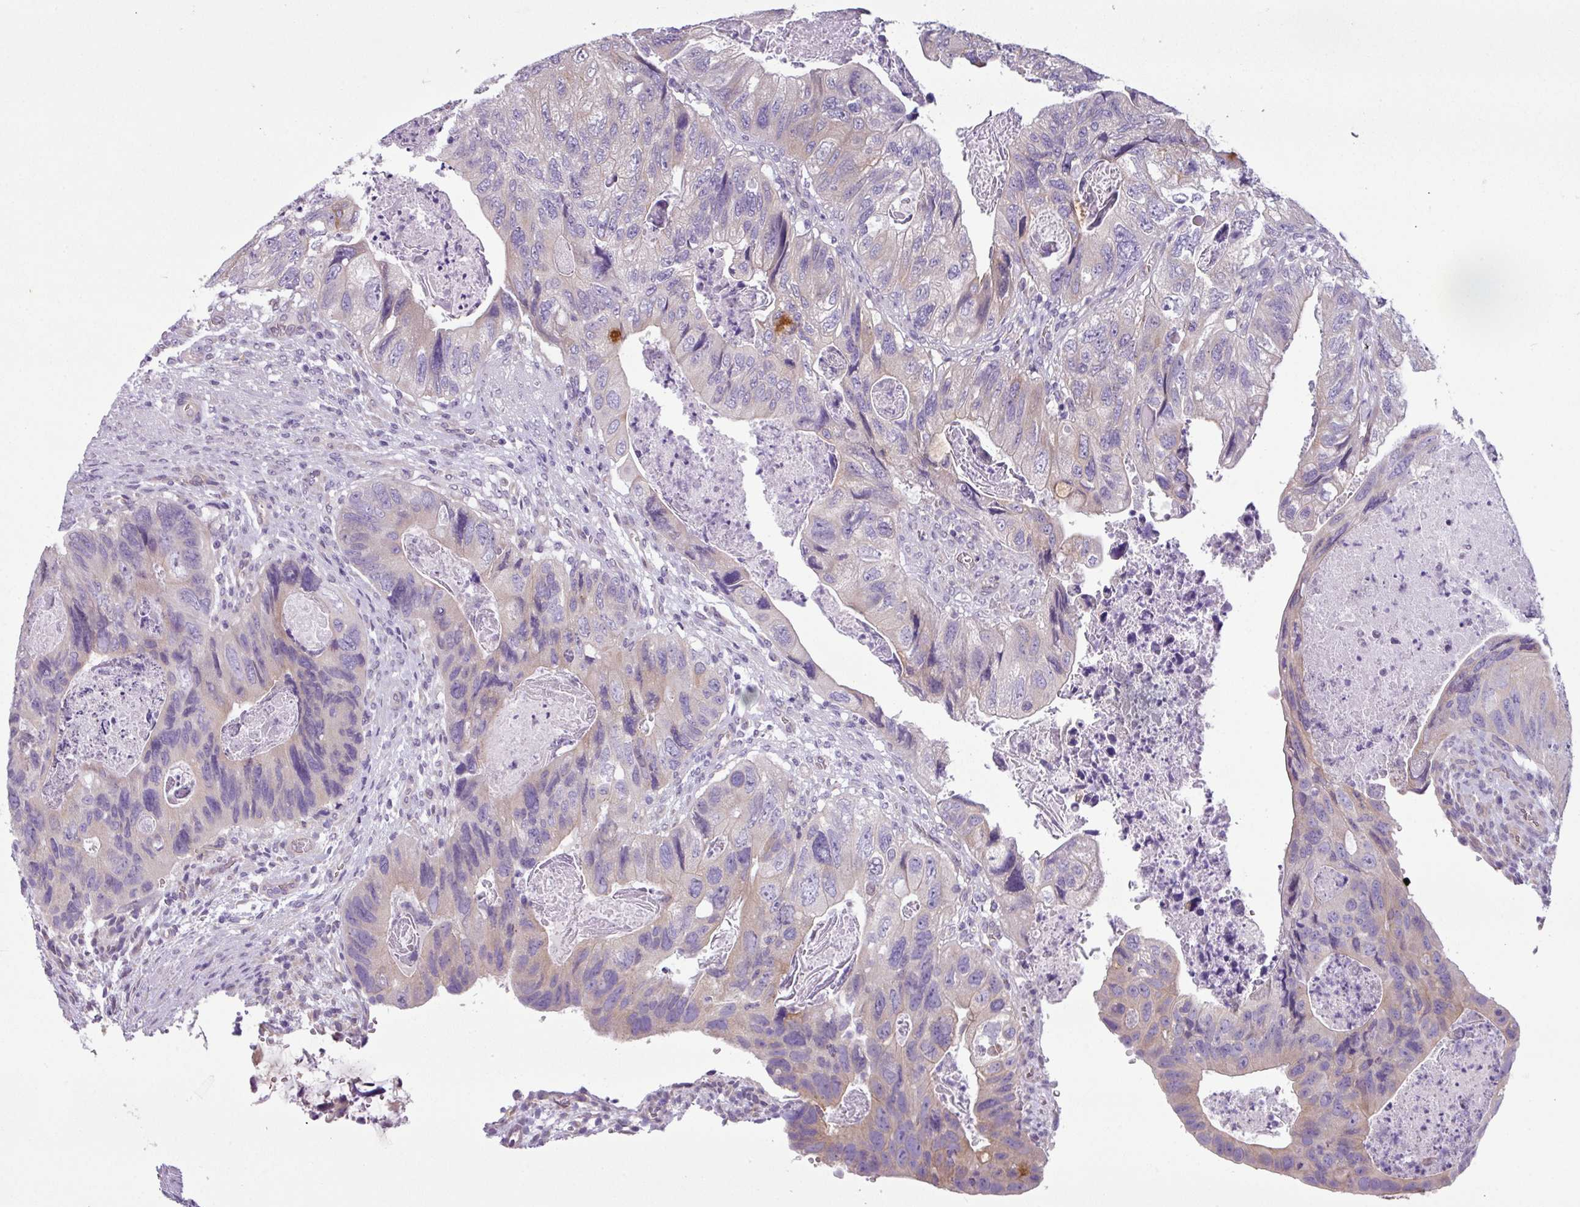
{"staining": {"intensity": "weak", "quantity": "25%-75%", "location": "cytoplasmic/membranous"}, "tissue": "colorectal cancer", "cell_type": "Tumor cells", "image_type": "cancer", "snomed": [{"axis": "morphology", "description": "Adenocarcinoma, NOS"}, {"axis": "topography", "description": "Rectum"}], "caption": "Immunohistochemistry (DAB) staining of adenocarcinoma (colorectal) shows weak cytoplasmic/membranous protein expression in about 25%-75% of tumor cells. Ihc stains the protein of interest in brown and the nuclei are stained blue.", "gene": "TOR1AIP2", "patient": {"sex": "male", "age": 63}}